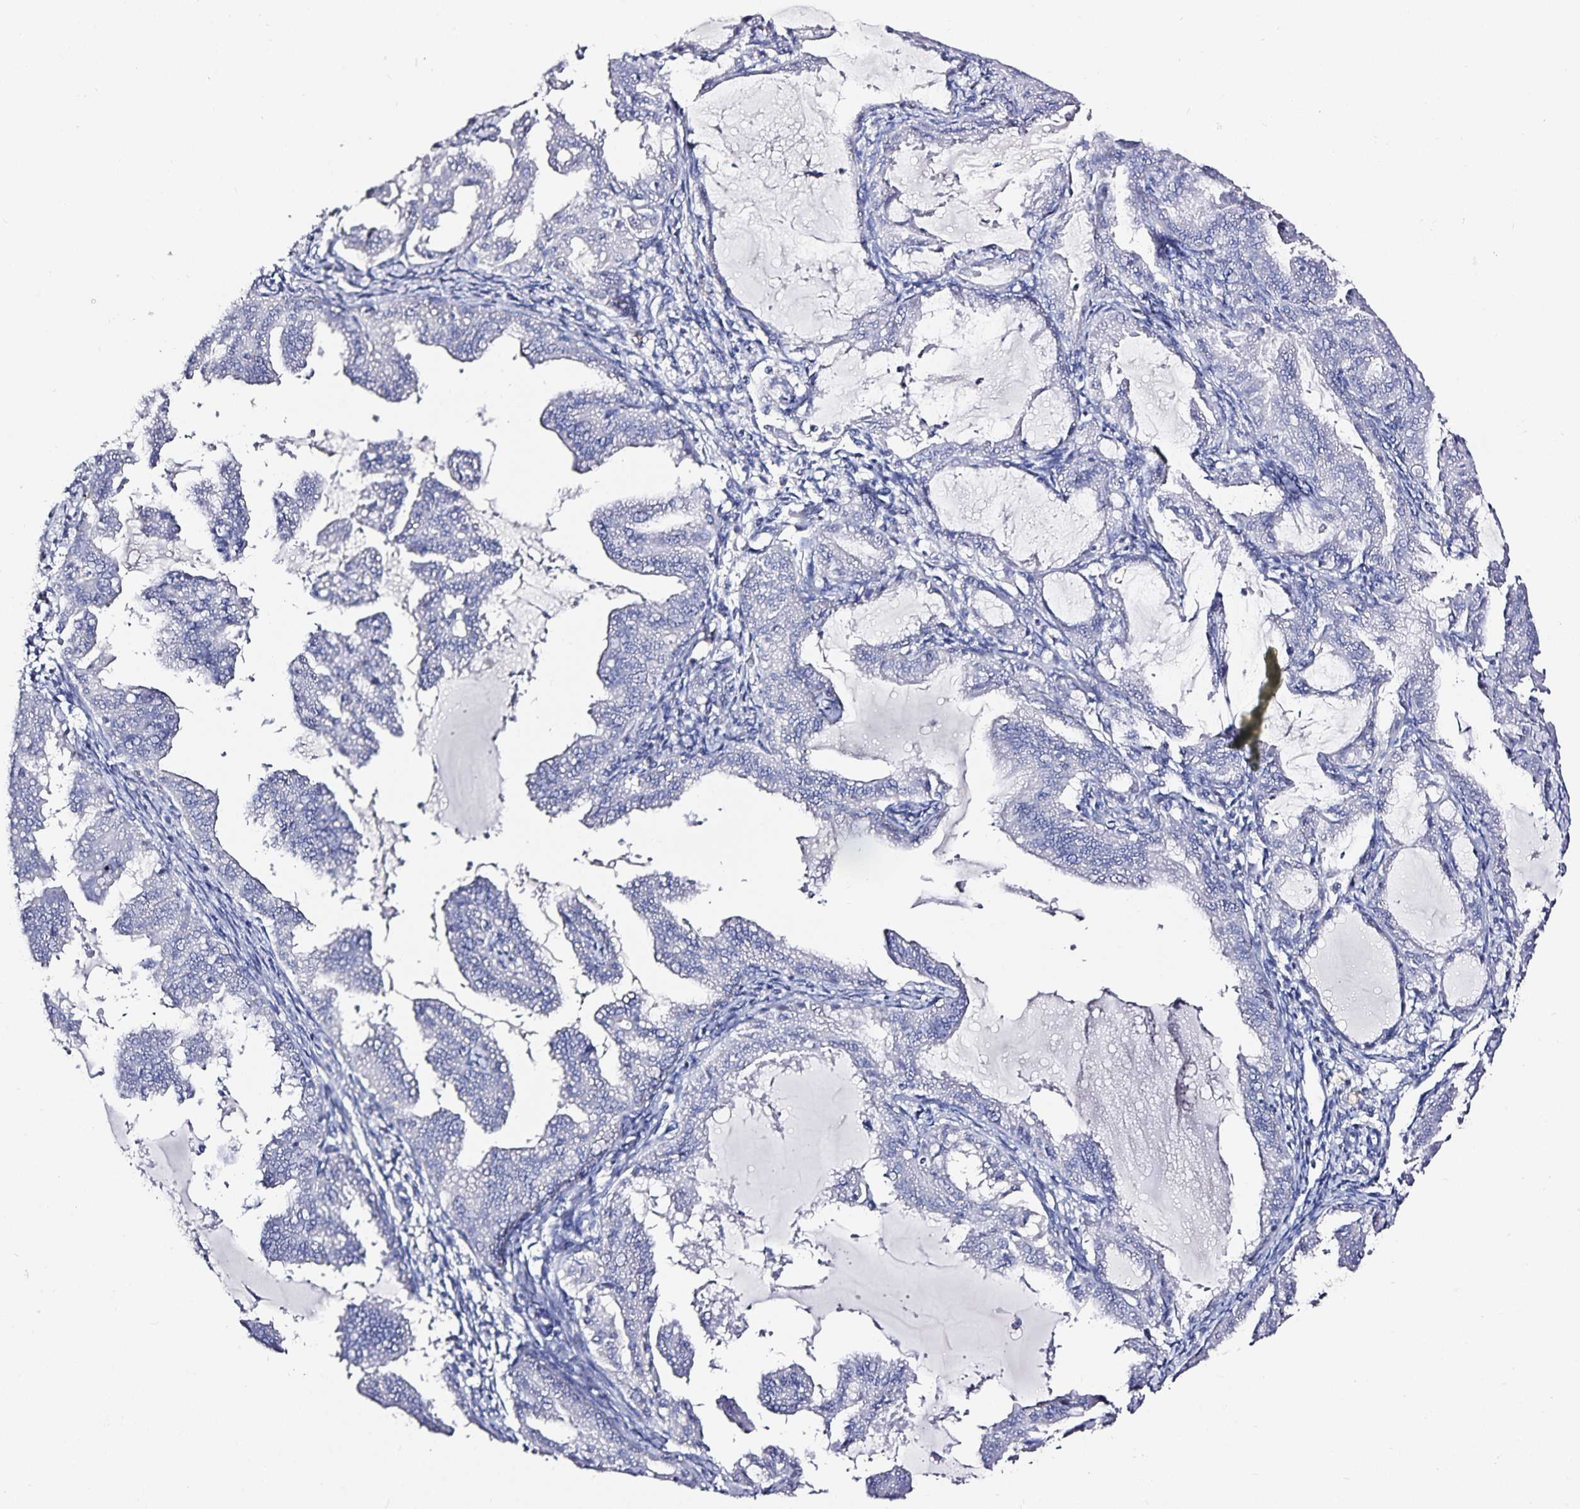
{"staining": {"intensity": "negative", "quantity": "none", "location": "none"}, "tissue": "endometrial cancer", "cell_type": "Tumor cells", "image_type": "cancer", "snomed": [{"axis": "morphology", "description": "Adenocarcinoma, NOS"}, {"axis": "topography", "description": "Endometrium"}], "caption": "This is an IHC micrograph of endometrial adenocarcinoma. There is no positivity in tumor cells.", "gene": "TTR", "patient": {"sex": "female", "age": 70}}